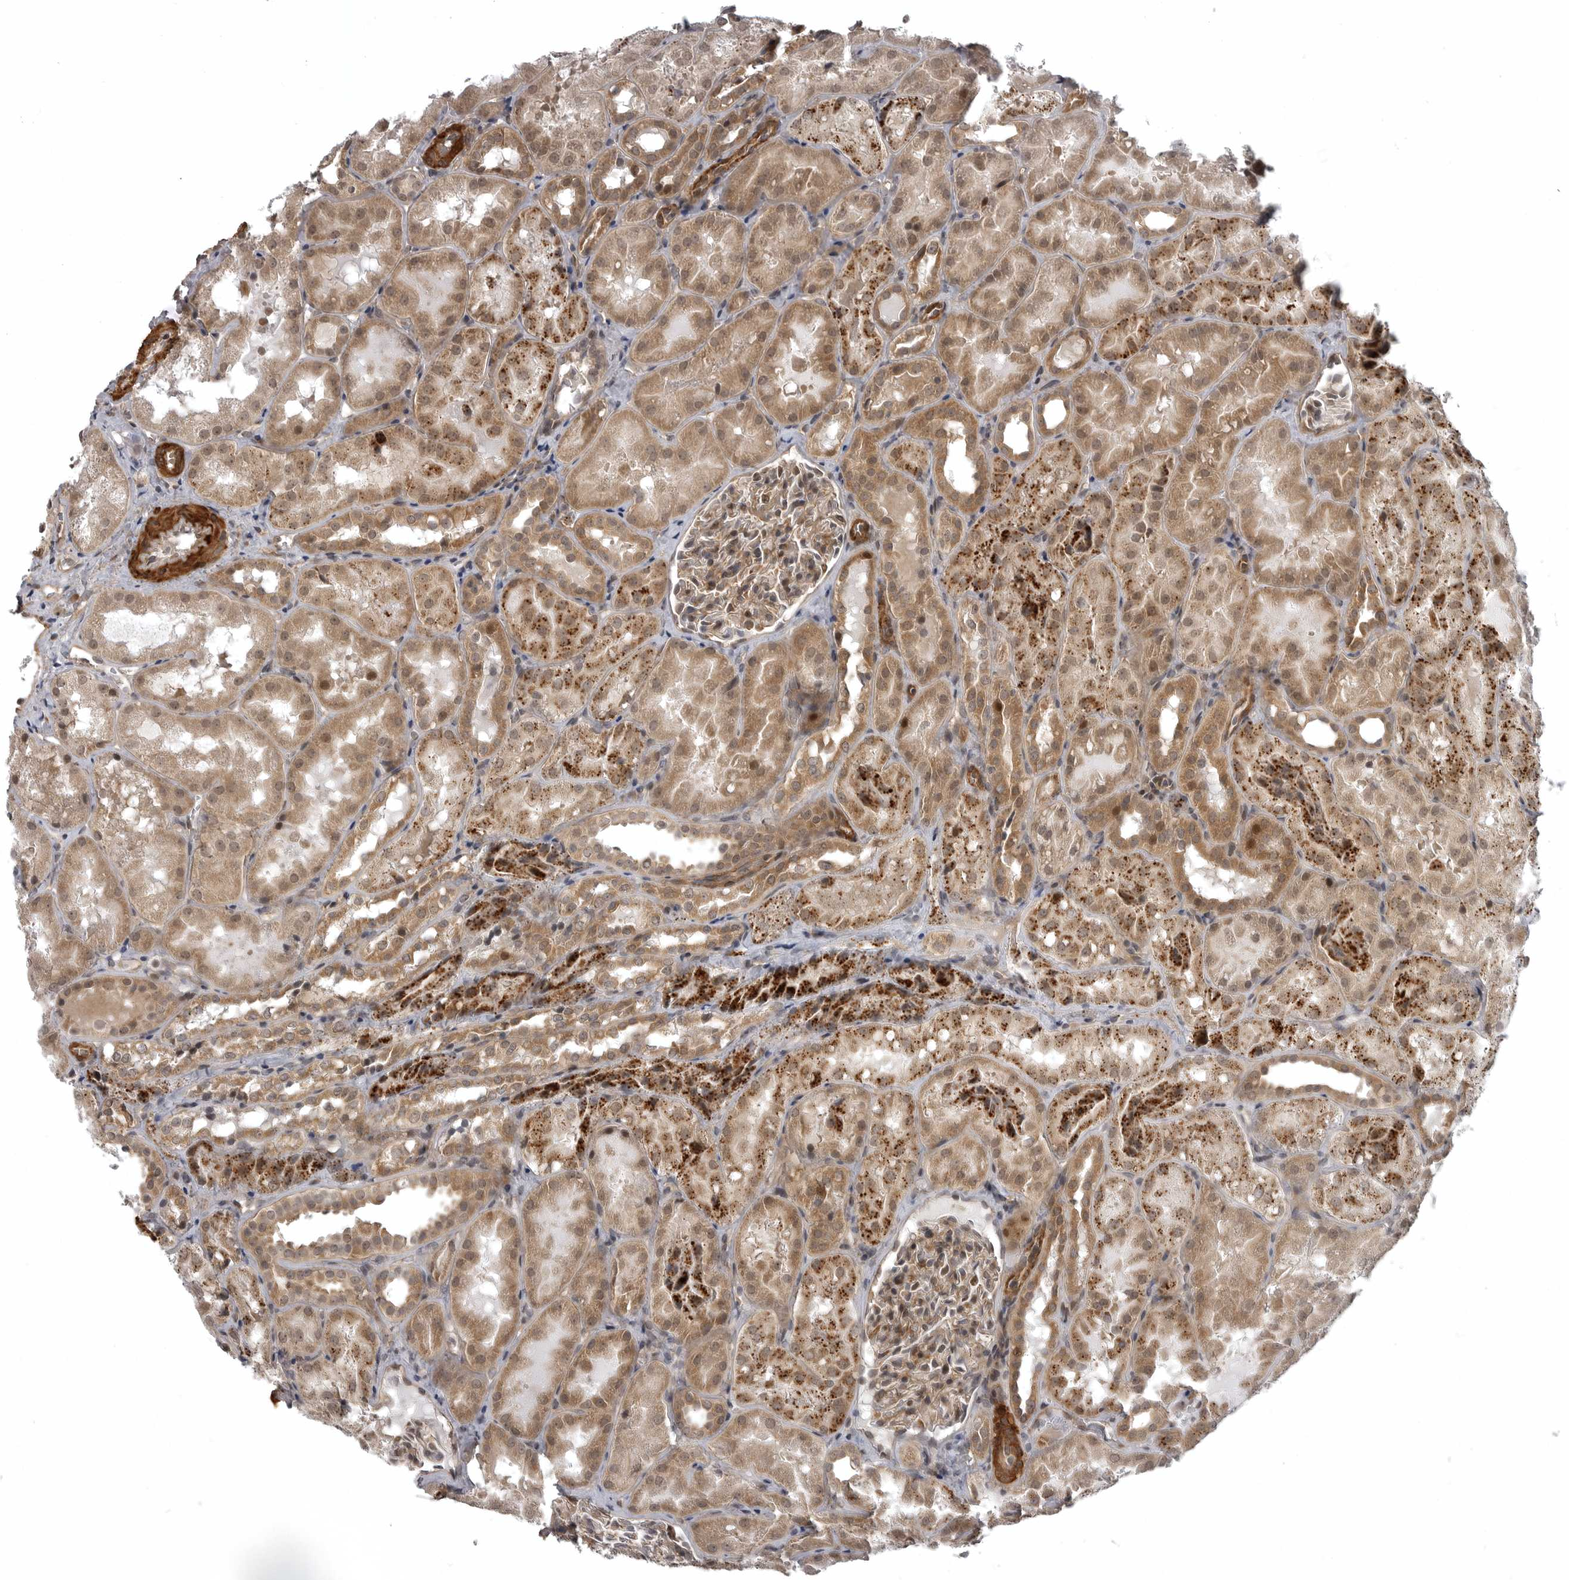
{"staining": {"intensity": "moderate", "quantity": "25%-75%", "location": "cytoplasmic/membranous,nuclear"}, "tissue": "kidney", "cell_type": "Cells in glomeruli", "image_type": "normal", "snomed": [{"axis": "morphology", "description": "Normal tissue, NOS"}, {"axis": "topography", "description": "Kidney"}], "caption": "This is an image of IHC staining of benign kidney, which shows moderate expression in the cytoplasmic/membranous,nuclear of cells in glomeruli.", "gene": "SNX16", "patient": {"sex": "male", "age": 16}}